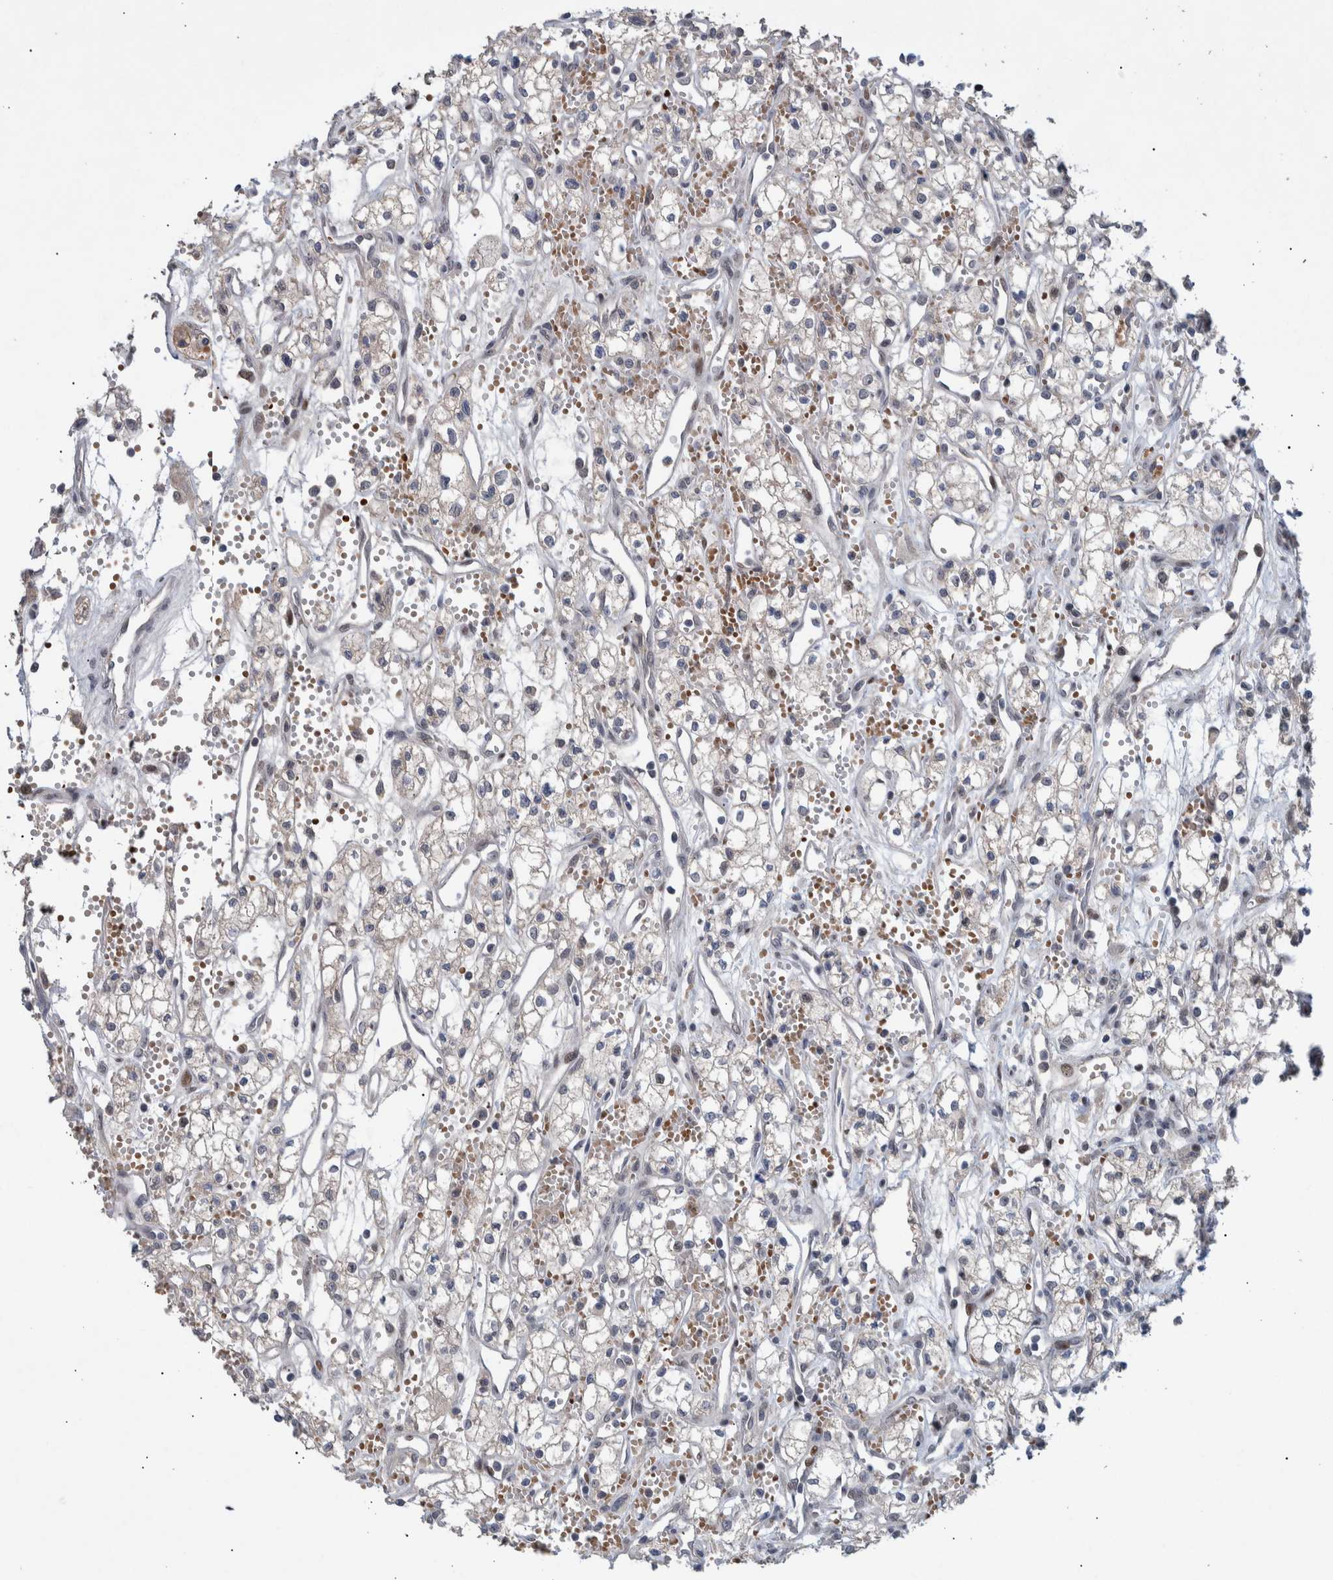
{"staining": {"intensity": "negative", "quantity": "none", "location": "none"}, "tissue": "renal cancer", "cell_type": "Tumor cells", "image_type": "cancer", "snomed": [{"axis": "morphology", "description": "Adenocarcinoma, NOS"}, {"axis": "topography", "description": "Kidney"}], "caption": "Tumor cells are negative for brown protein staining in renal adenocarcinoma.", "gene": "ESRP1", "patient": {"sex": "male", "age": 59}}